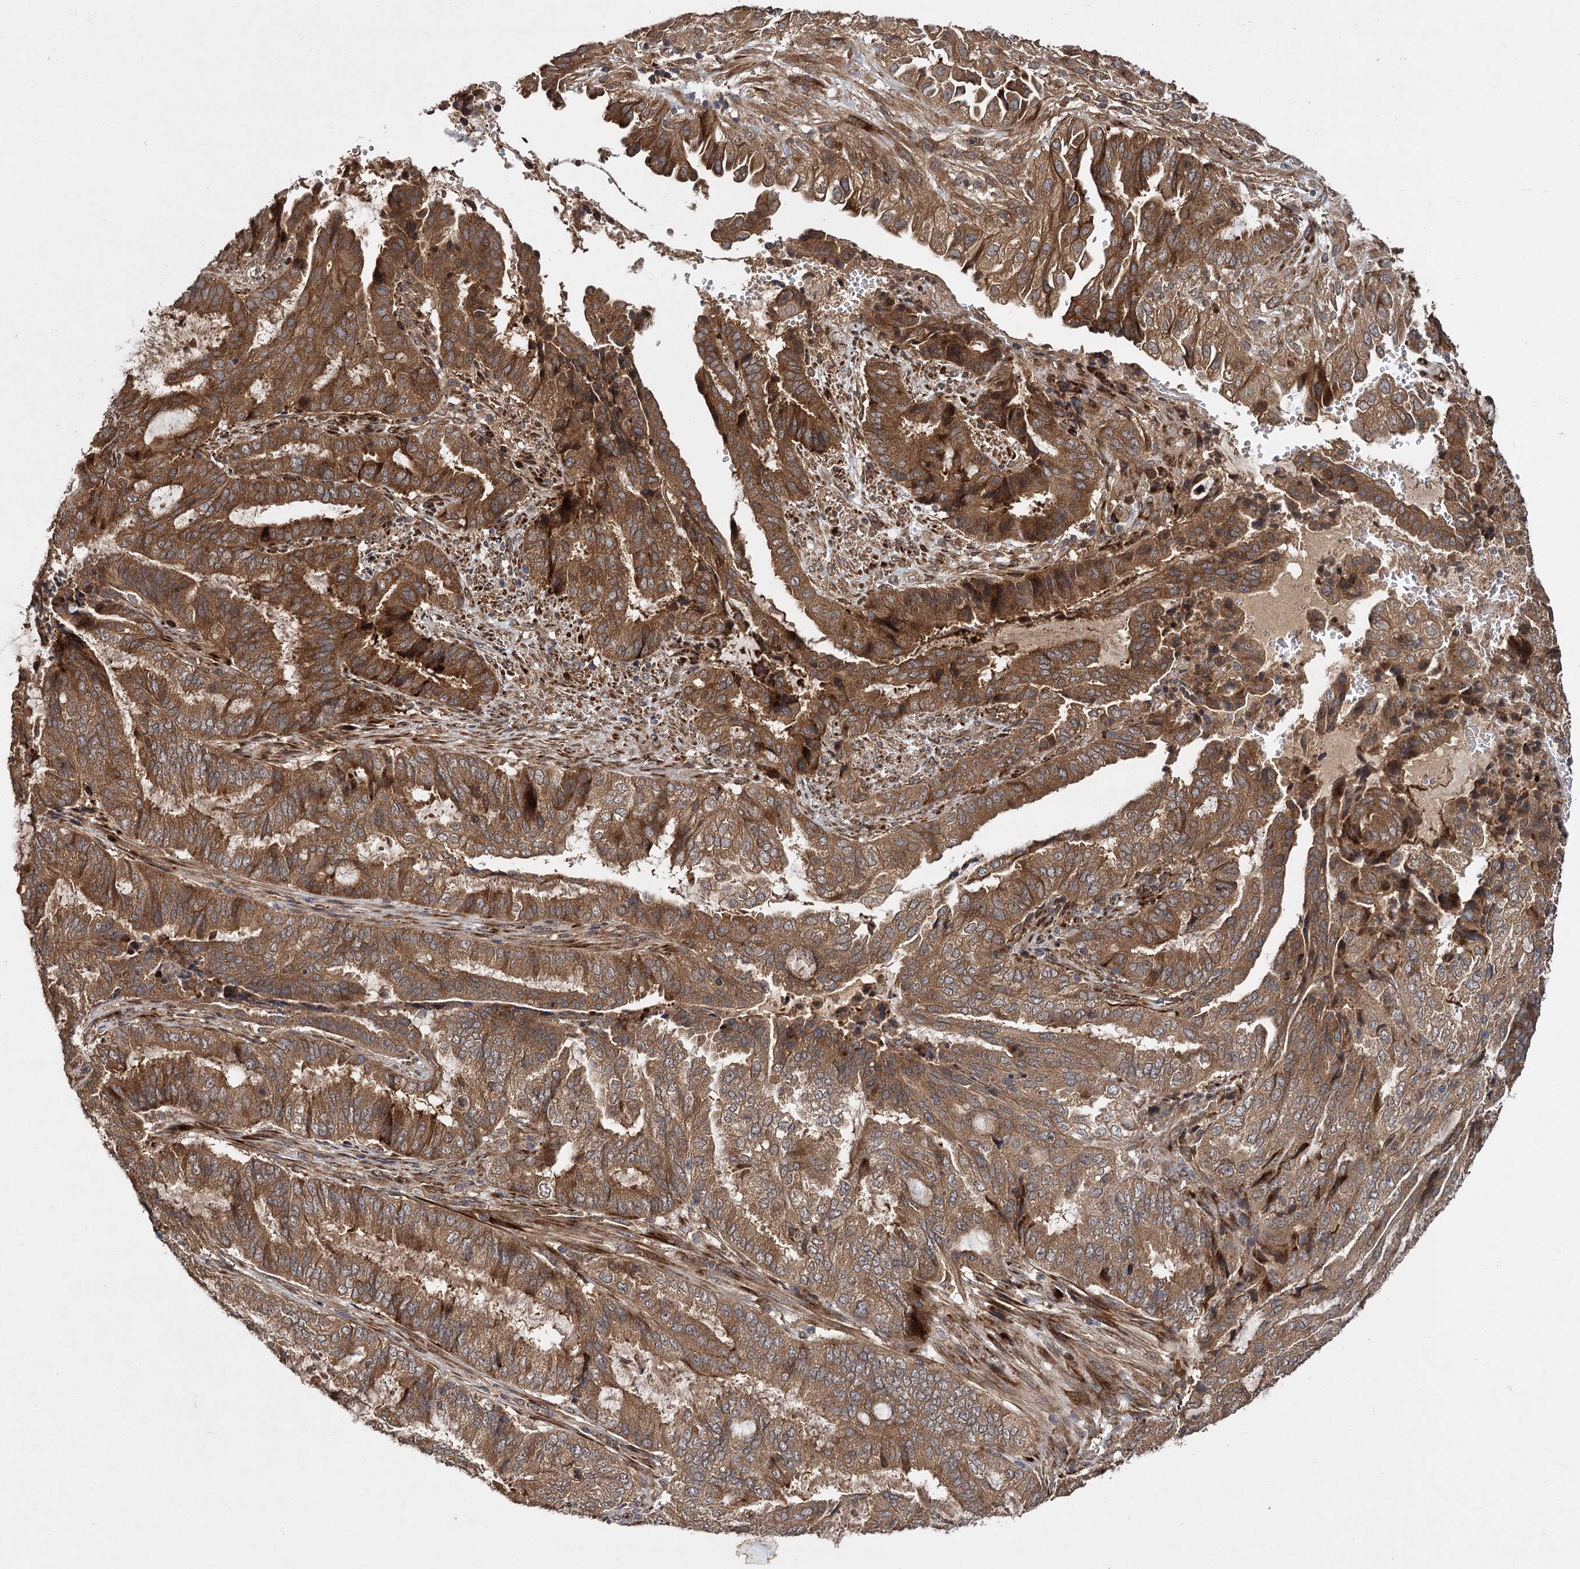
{"staining": {"intensity": "moderate", "quantity": ">75%", "location": "cytoplasmic/membranous"}, "tissue": "endometrial cancer", "cell_type": "Tumor cells", "image_type": "cancer", "snomed": [{"axis": "morphology", "description": "Adenocarcinoma, NOS"}, {"axis": "topography", "description": "Endometrium"}], "caption": "Human endometrial cancer stained with a brown dye displays moderate cytoplasmic/membranous positive positivity in about >75% of tumor cells.", "gene": "INPPL1", "patient": {"sex": "female", "age": 51}}